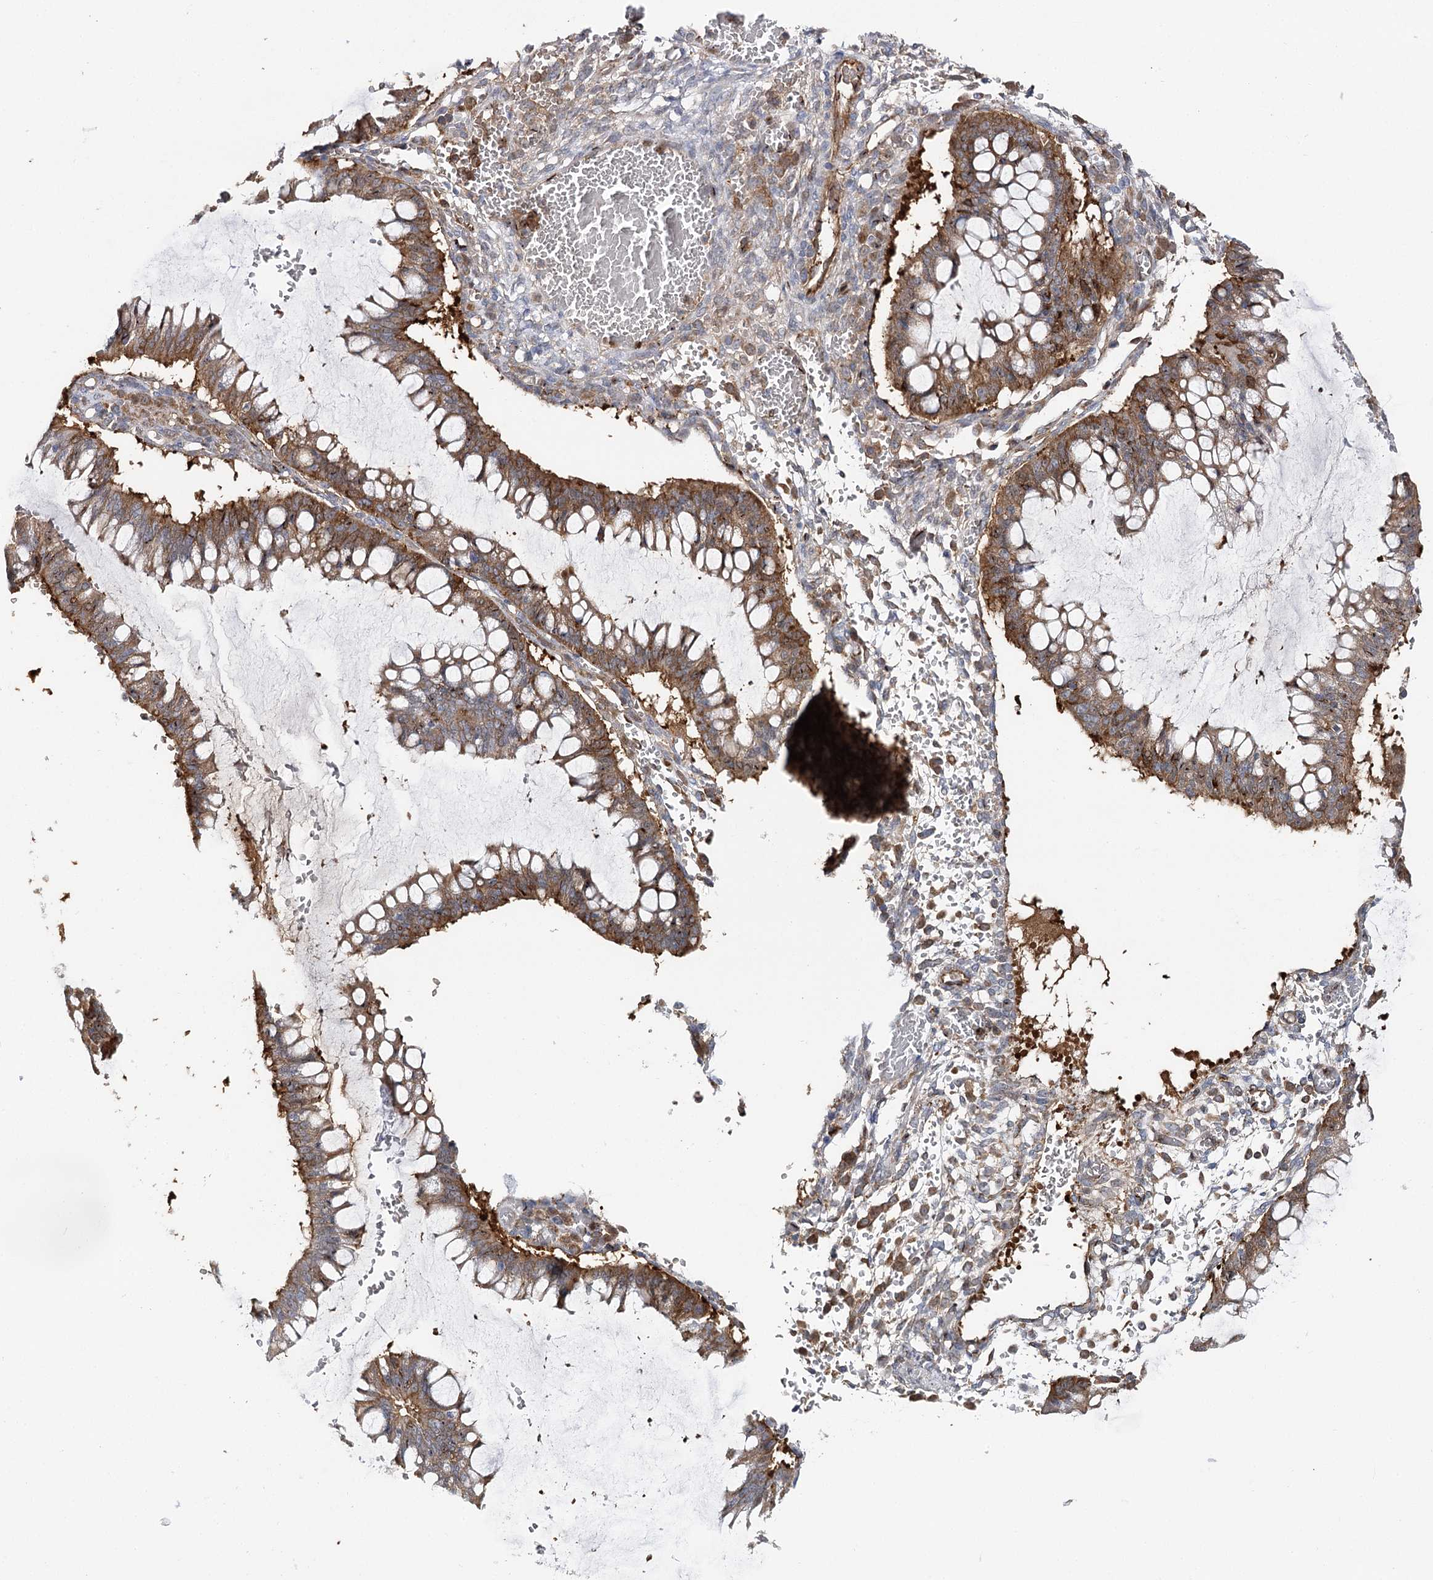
{"staining": {"intensity": "moderate", "quantity": ">75%", "location": "cytoplasmic/membranous"}, "tissue": "ovarian cancer", "cell_type": "Tumor cells", "image_type": "cancer", "snomed": [{"axis": "morphology", "description": "Cystadenocarcinoma, mucinous, NOS"}, {"axis": "topography", "description": "Ovary"}], "caption": "Ovarian cancer (mucinous cystadenocarcinoma) stained with a brown dye displays moderate cytoplasmic/membranous positive staining in approximately >75% of tumor cells.", "gene": "SEC24B", "patient": {"sex": "female", "age": 73}}